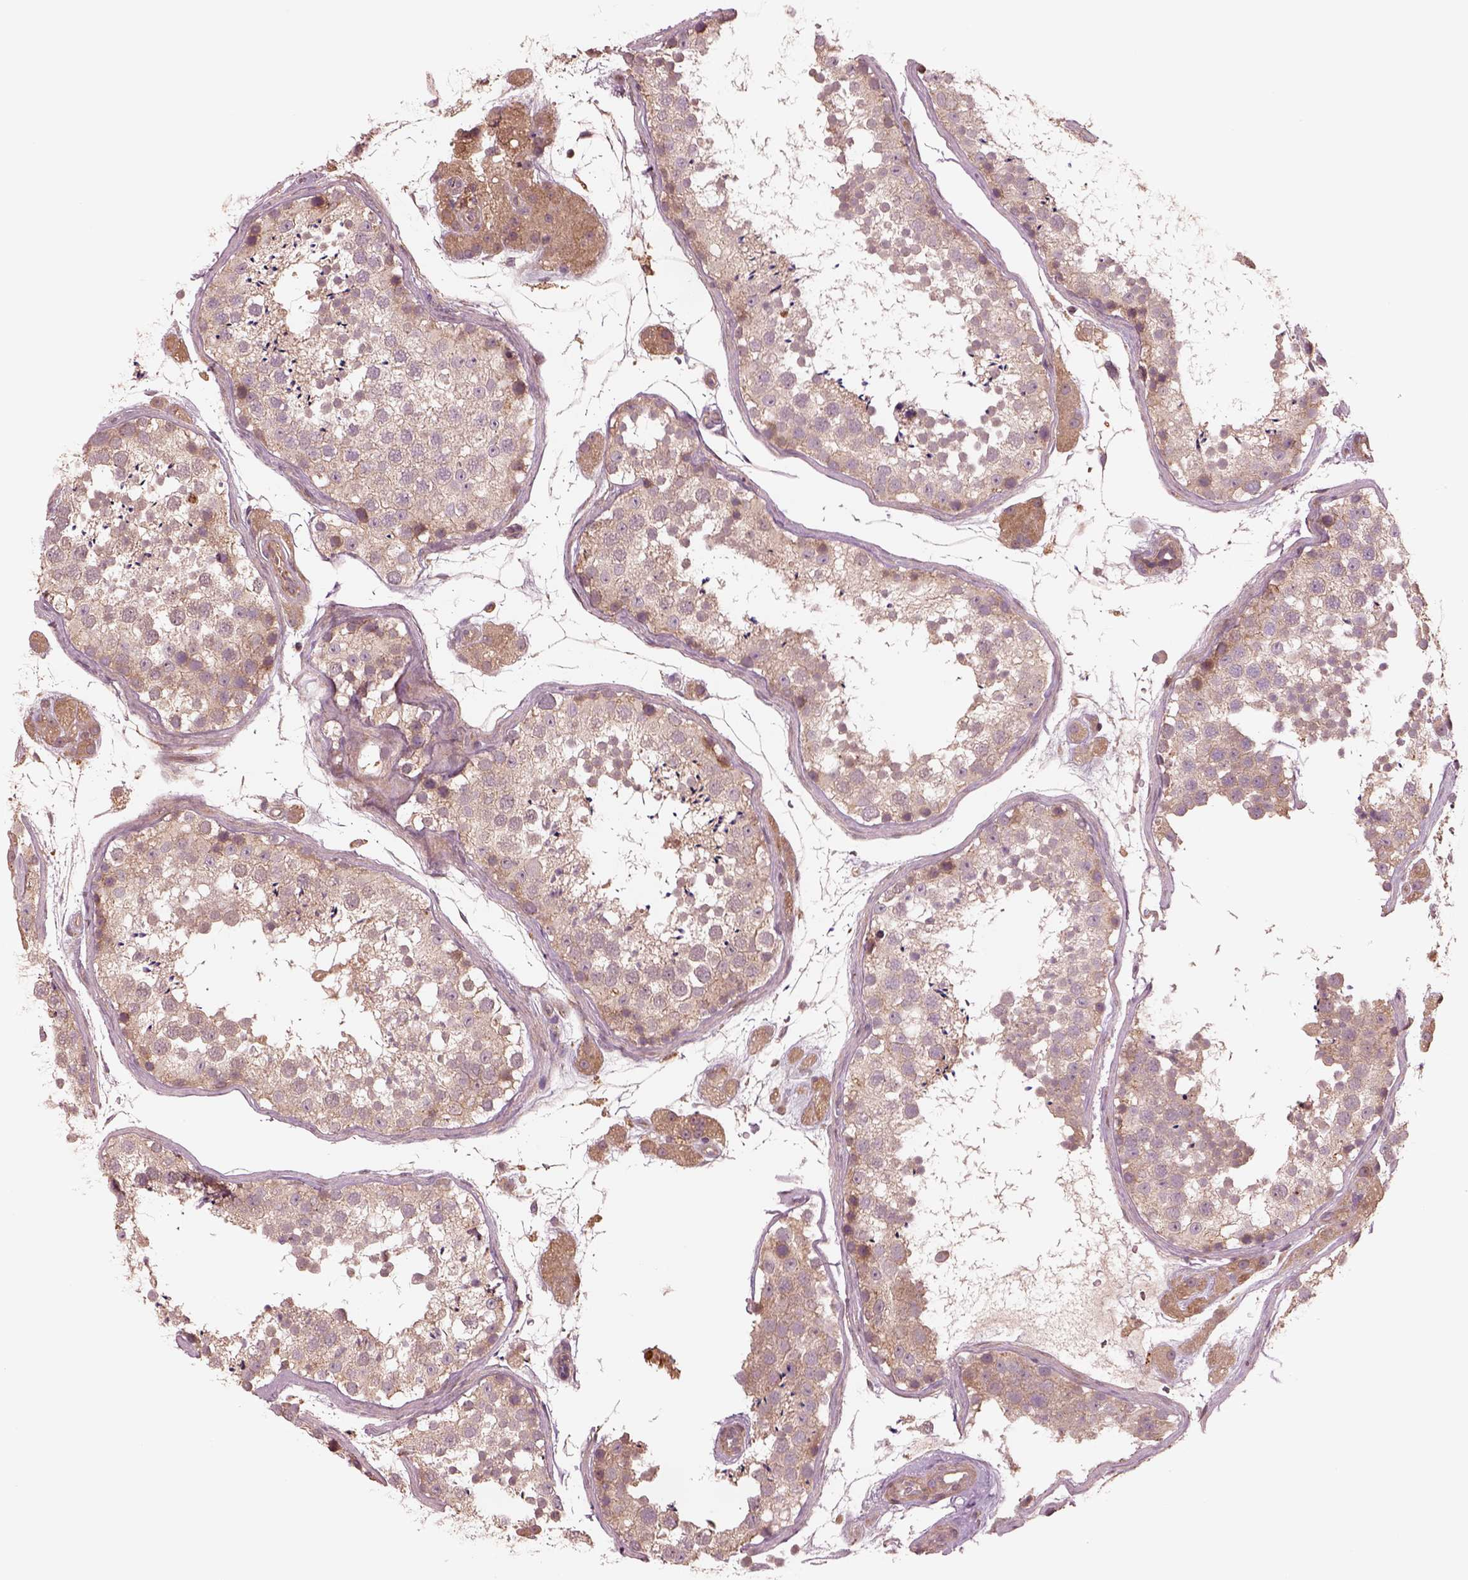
{"staining": {"intensity": "weak", "quantity": "25%-75%", "location": "cytoplasmic/membranous"}, "tissue": "testis", "cell_type": "Cells in seminiferous ducts", "image_type": "normal", "snomed": [{"axis": "morphology", "description": "Normal tissue, NOS"}, {"axis": "topography", "description": "Testis"}], "caption": "High-magnification brightfield microscopy of normal testis stained with DAB (brown) and counterstained with hematoxylin (blue). cells in seminiferous ducts exhibit weak cytoplasmic/membranous positivity is appreciated in about25%-75% of cells.", "gene": "ASCC2", "patient": {"sex": "male", "age": 41}}